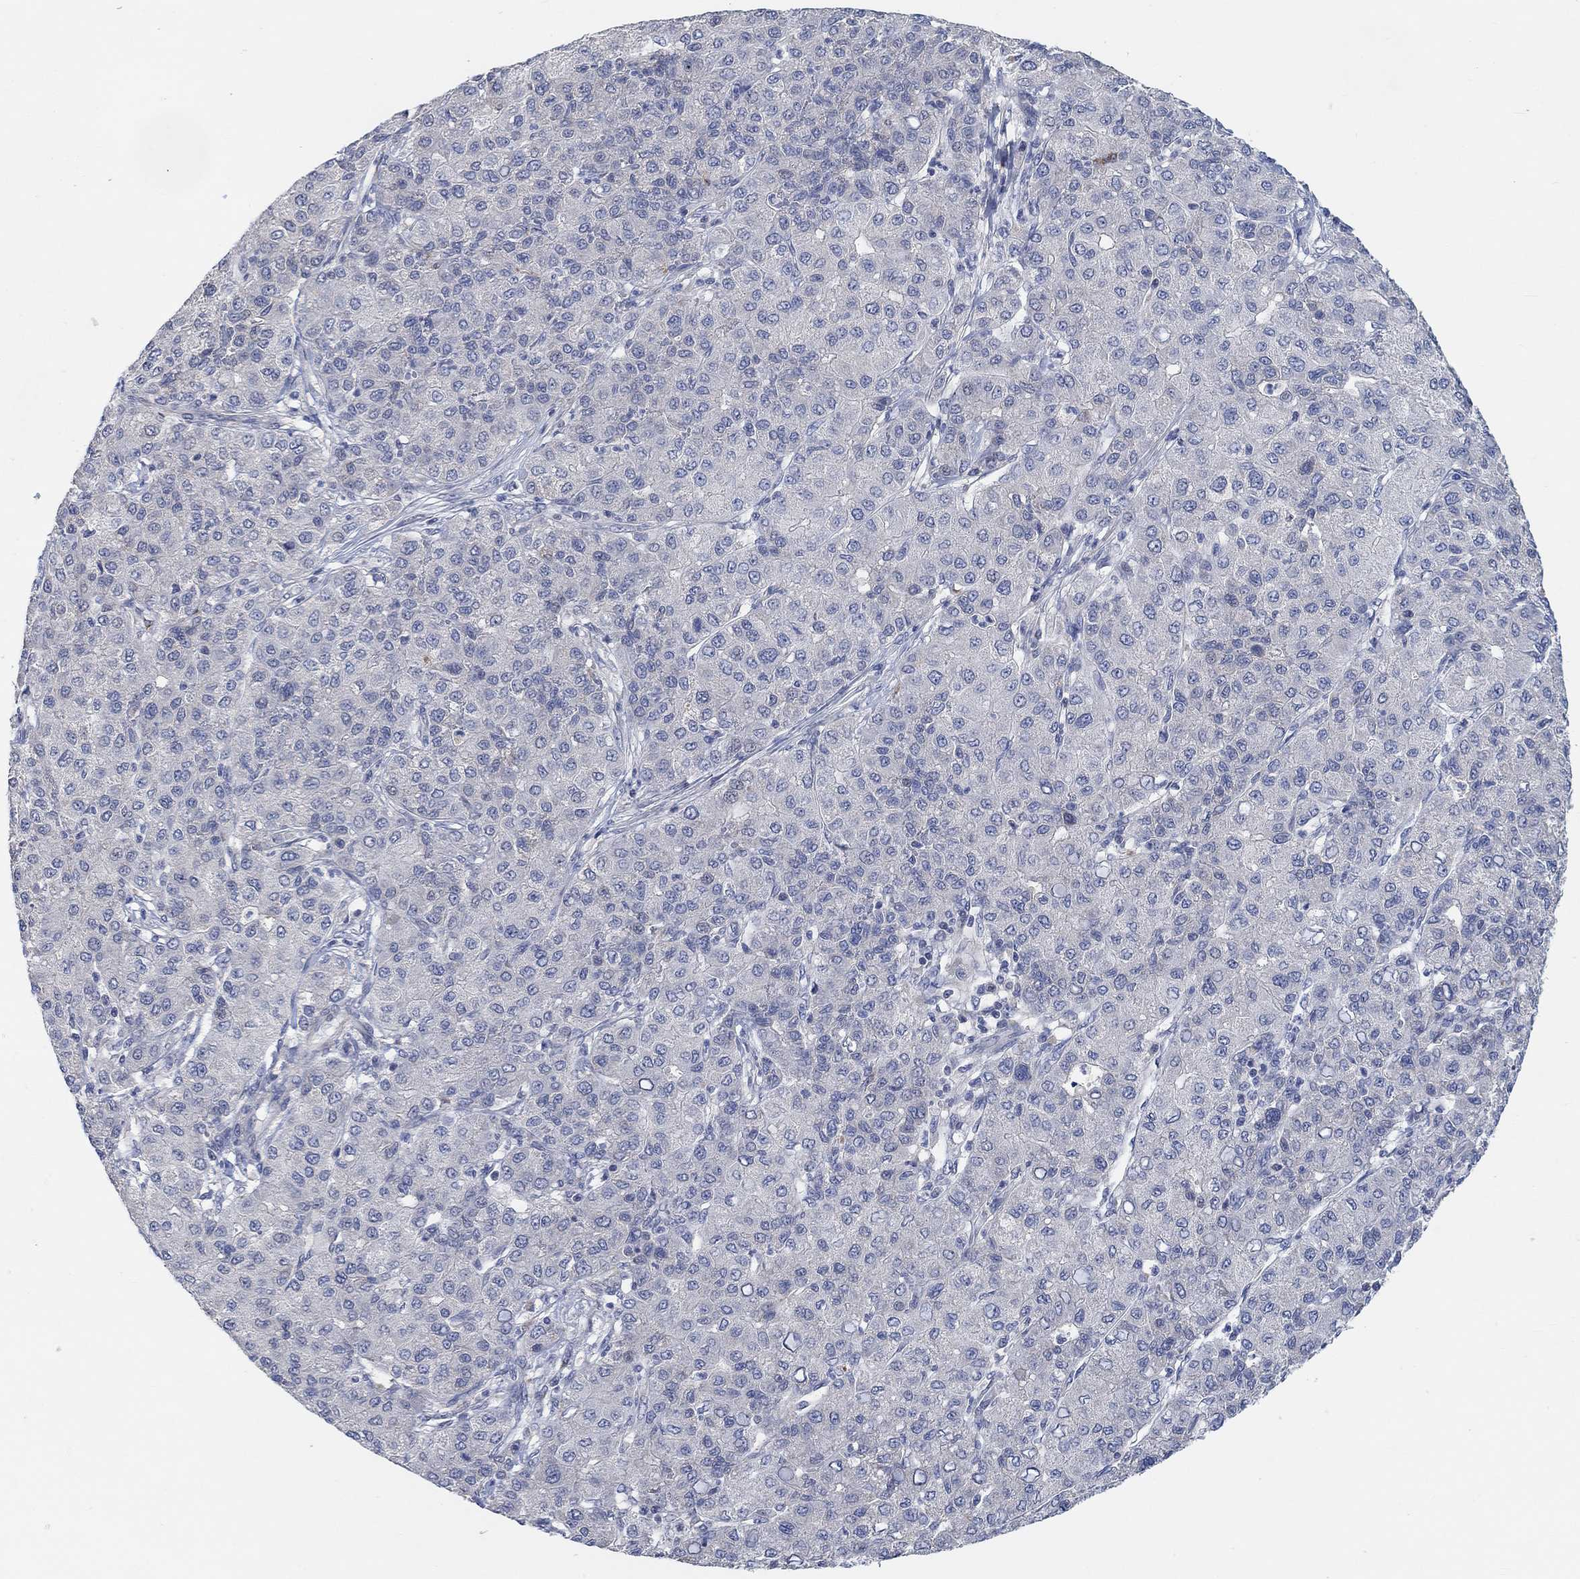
{"staining": {"intensity": "negative", "quantity": "none", "location": "none"}, "tissue": "liver cancer", "cell_type": "Tumor cells", "image_type": "cancer", "snomed": [{"axis": "morphology", "description": "Carcinoma, Hepatocellular, NOS"}, {"axis": "topography", "description": "Liver"}], "caption": "Immunohistochemical staining of human hepatocellular carcinoma (liver) exhibits no significant positivity in tumor cells. The staining is performed using DAB brown chromogen with nuclei counter-stained in using hematoxylin.", "gene": "HCRTR1", "patient": {"sex": "male", "age": 65}}